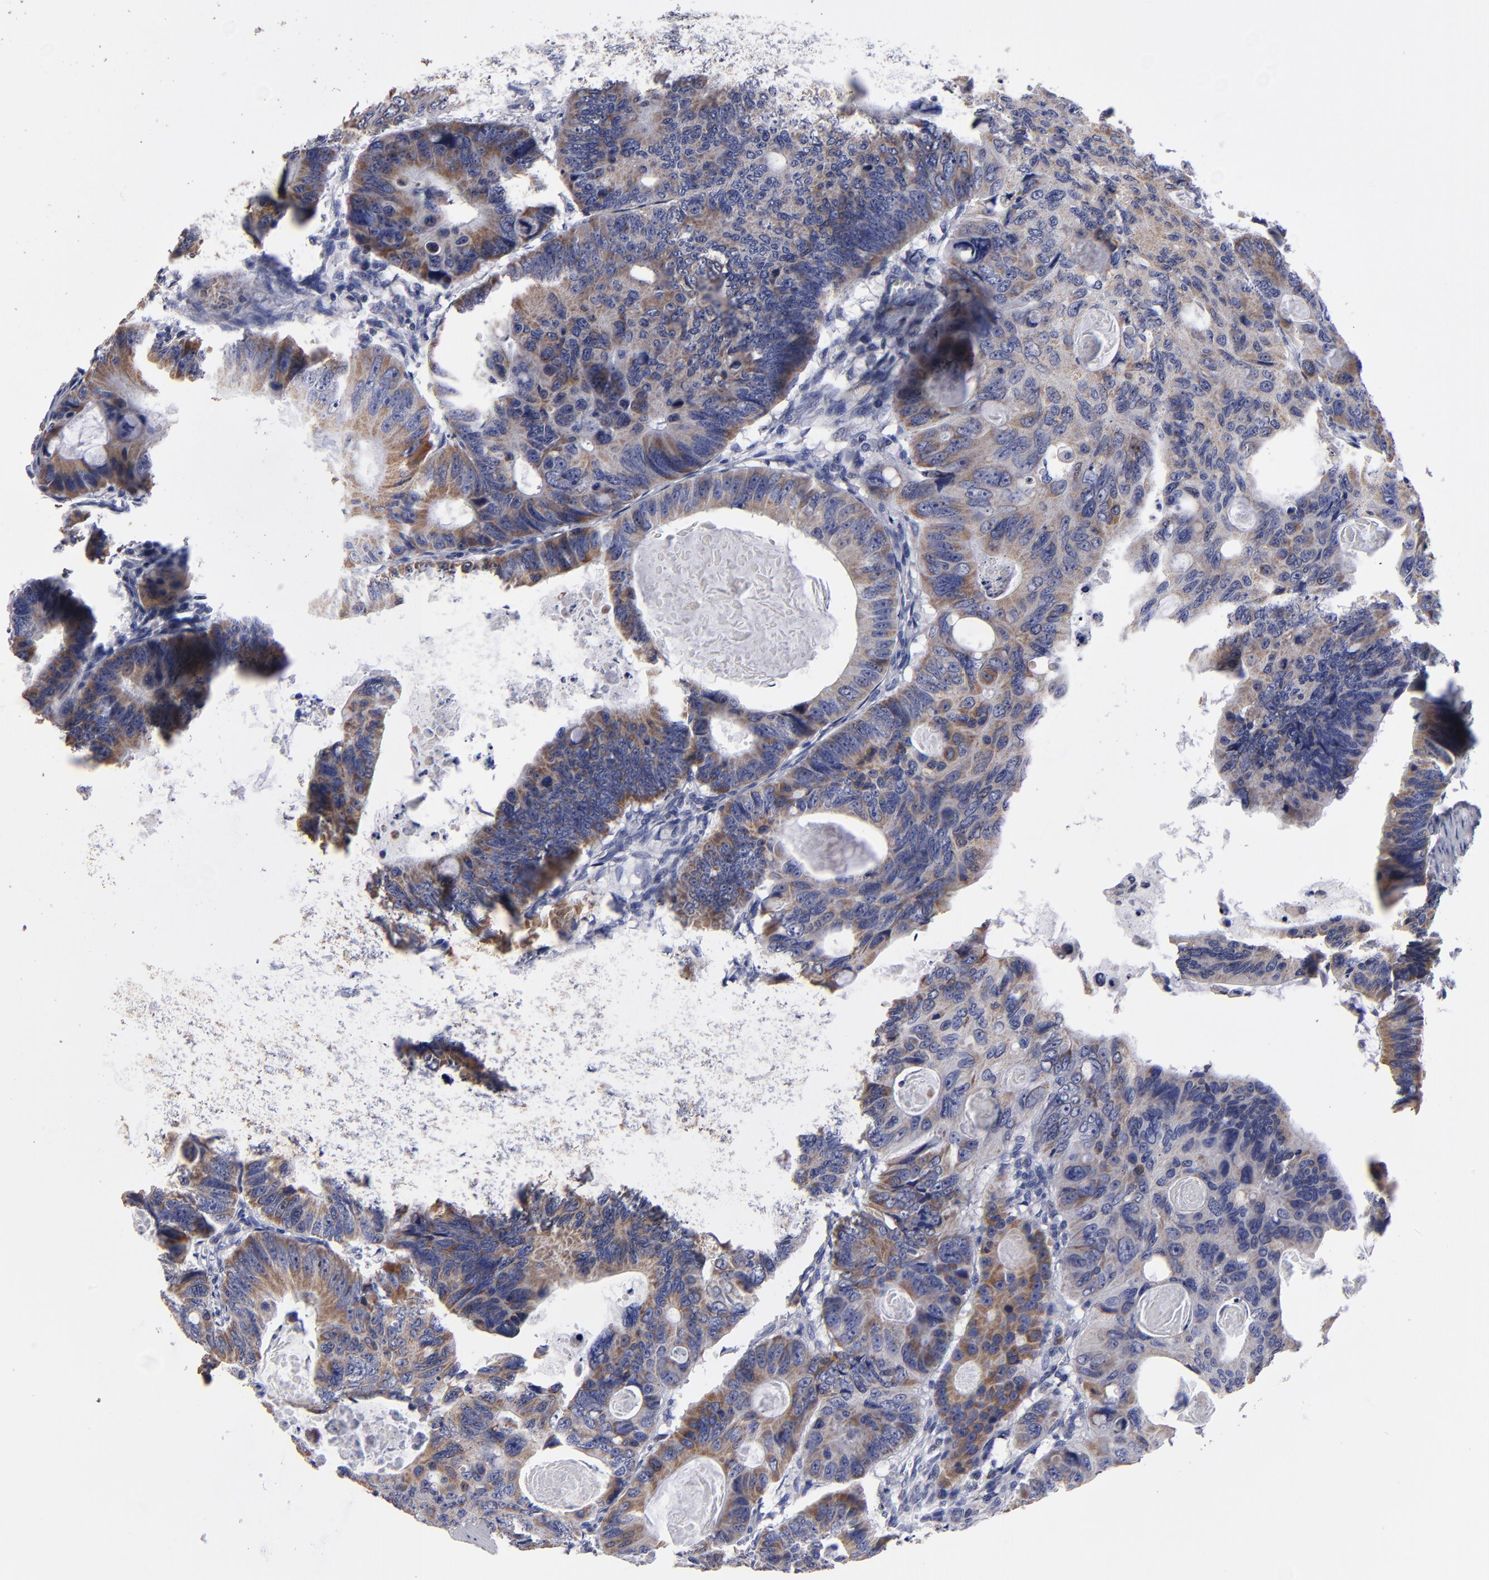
{"staining": {"intensity": "weak", "quantity": ">75%", "location": "cytoplasmic/membranous"}, "tissue": "colorectal cancer", "cell_type": "Tumor cells", "image_type": "cancer", "snomed": [{"axis": "morphology", "description": "Adenocarcinoma, NOS"}, {"axis": "topography", "description": "Colon"}], "caption": "Protein expression analysis of human colorectal adenocarcinoma reveals weak cytoplasmic/membranous expression in about >75% of tumor cells.", "gene": "FGR", "patient": {"sex": "female", "age": 55}}